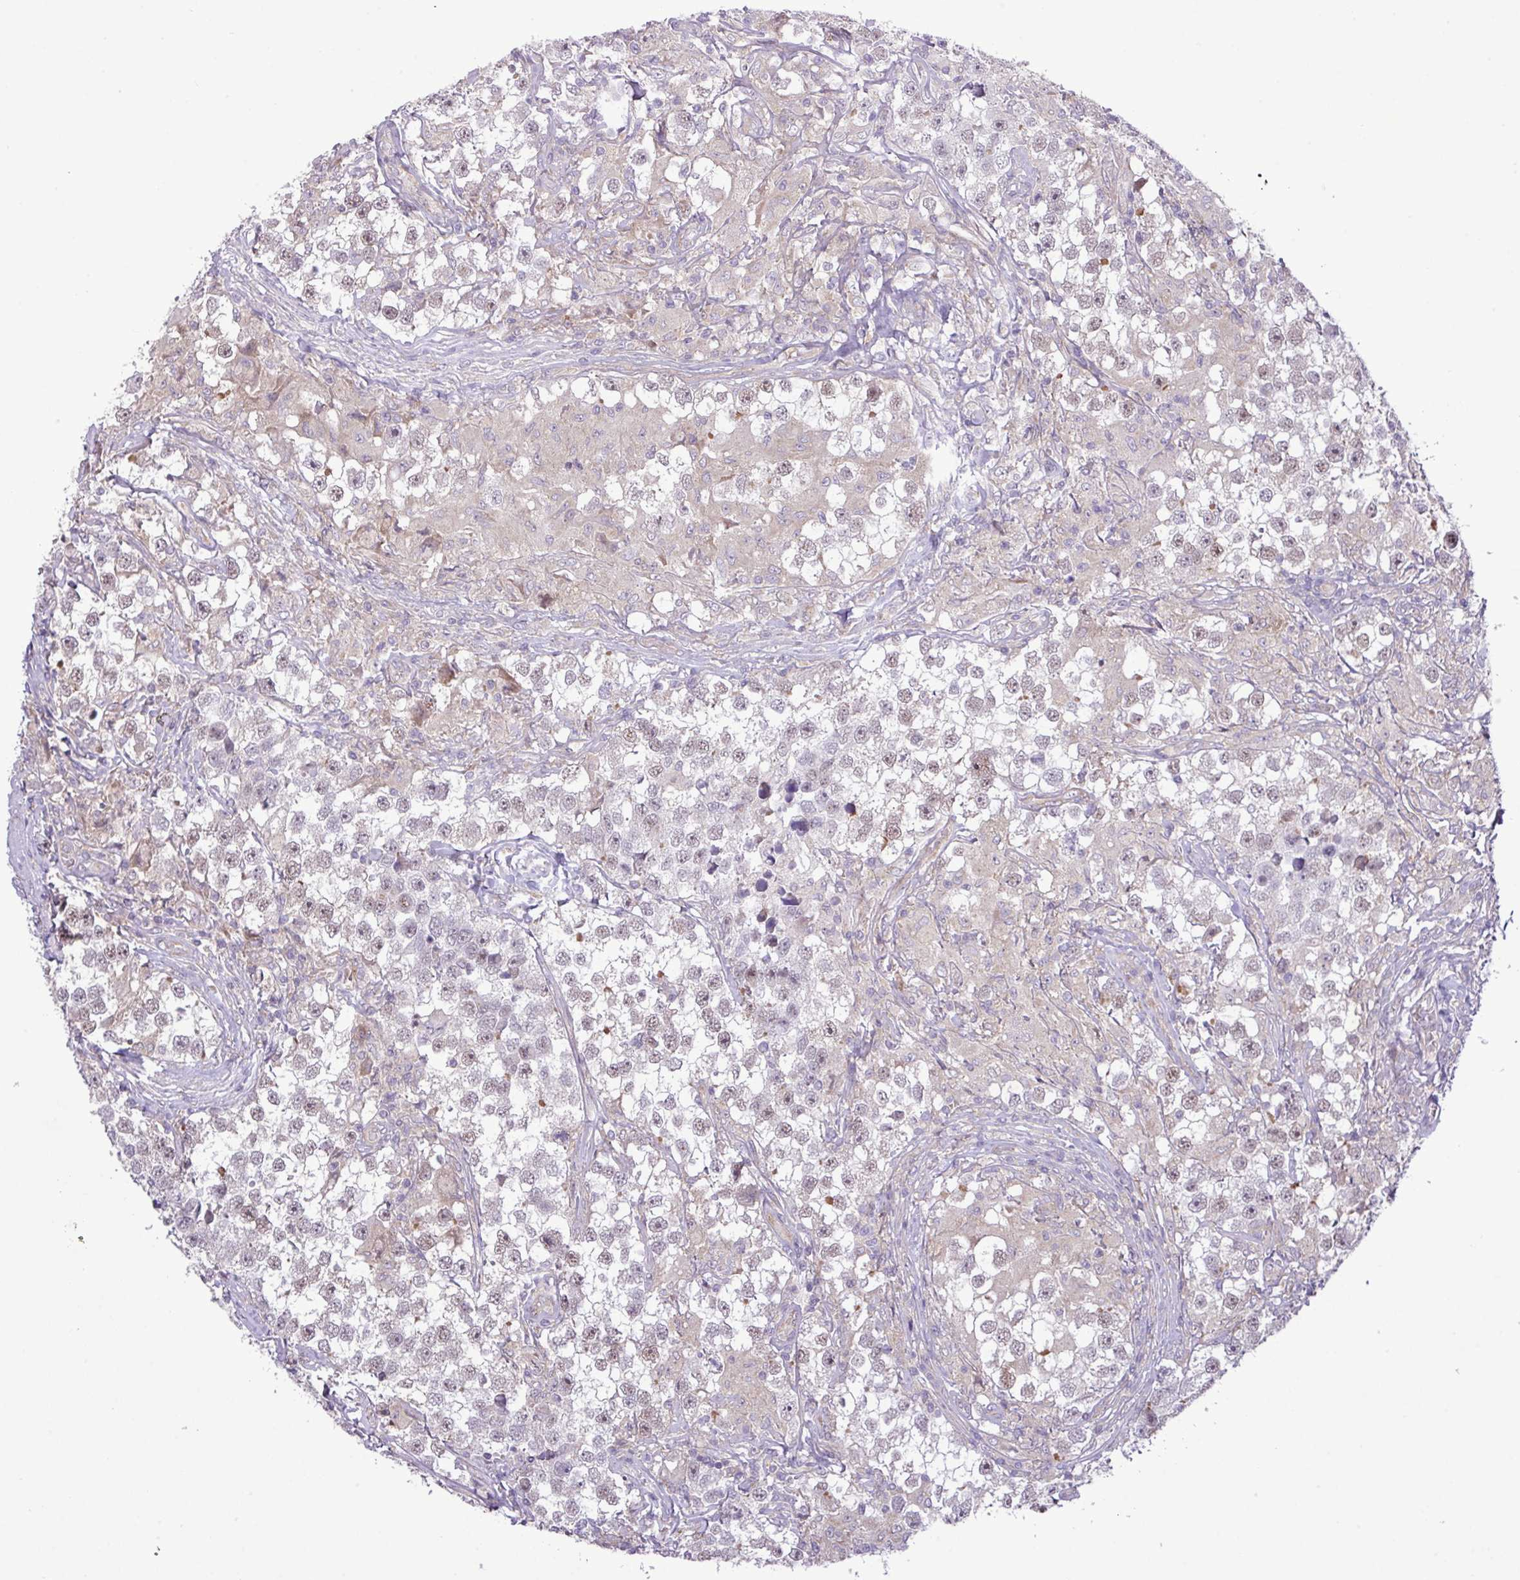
{"staining": {"intensity": "moderate", "quantity": "25%-75%", "location": "nuclear"}, "tissue": "testis cancer", "cell_type": "Tumor cells", "image_type": "cancer", "snomed": [{"axis": "morphology", "description": "Seminoma, NOS"}, {"axis": "topography", "description": "Testis"}], "caption": "Protein expression analysis of testis cancer exhibits moderate nuclear staining in approximately 25%-75% of tumor cells. (DAB IHC with brightfield microscopy, high magnification).", "gene": "FAM222B", "patient": {"sex": "male", "age": 46}}